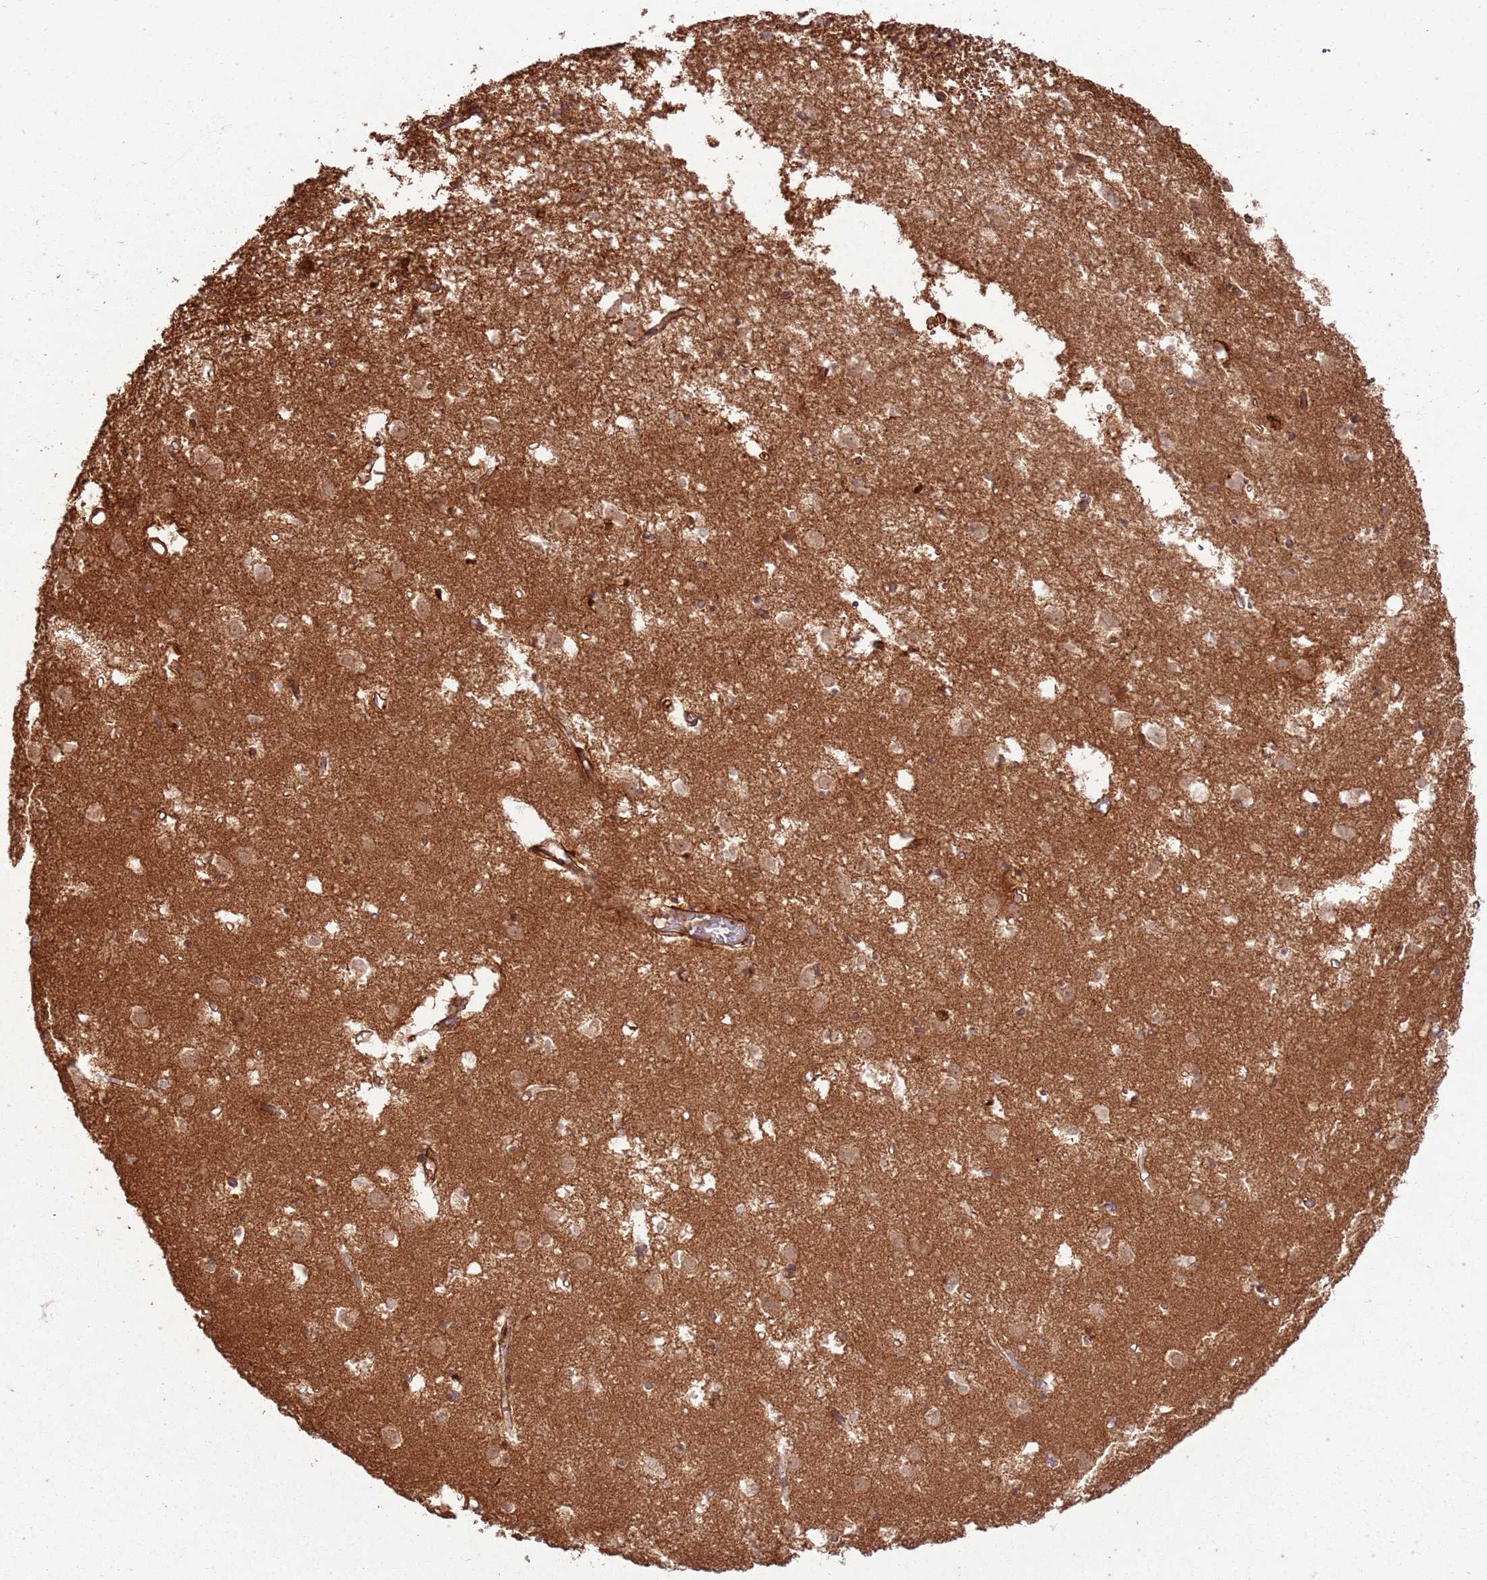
{"staining": {"intensity": "strong", "quantity": "<25%", "location": "nuclear"}, "tissue": "caudate", "cell_type": "Glial cells", "image_type": "normal", "snomed": [{"axis": "morphology", "description": "Normal tissue, NOS"}, {"axis": "topography", "description": "Lateral ventricle wall"}], "caption": "DAB (3,3'-diaminobenzidine) immunohistochemical staining of unremarkable caudate demonstrates strong nuclear protein staining in approximately <25% of glial cells.", "gene": "ZNF623", "patient": {"sex": "male", "age": 70}}